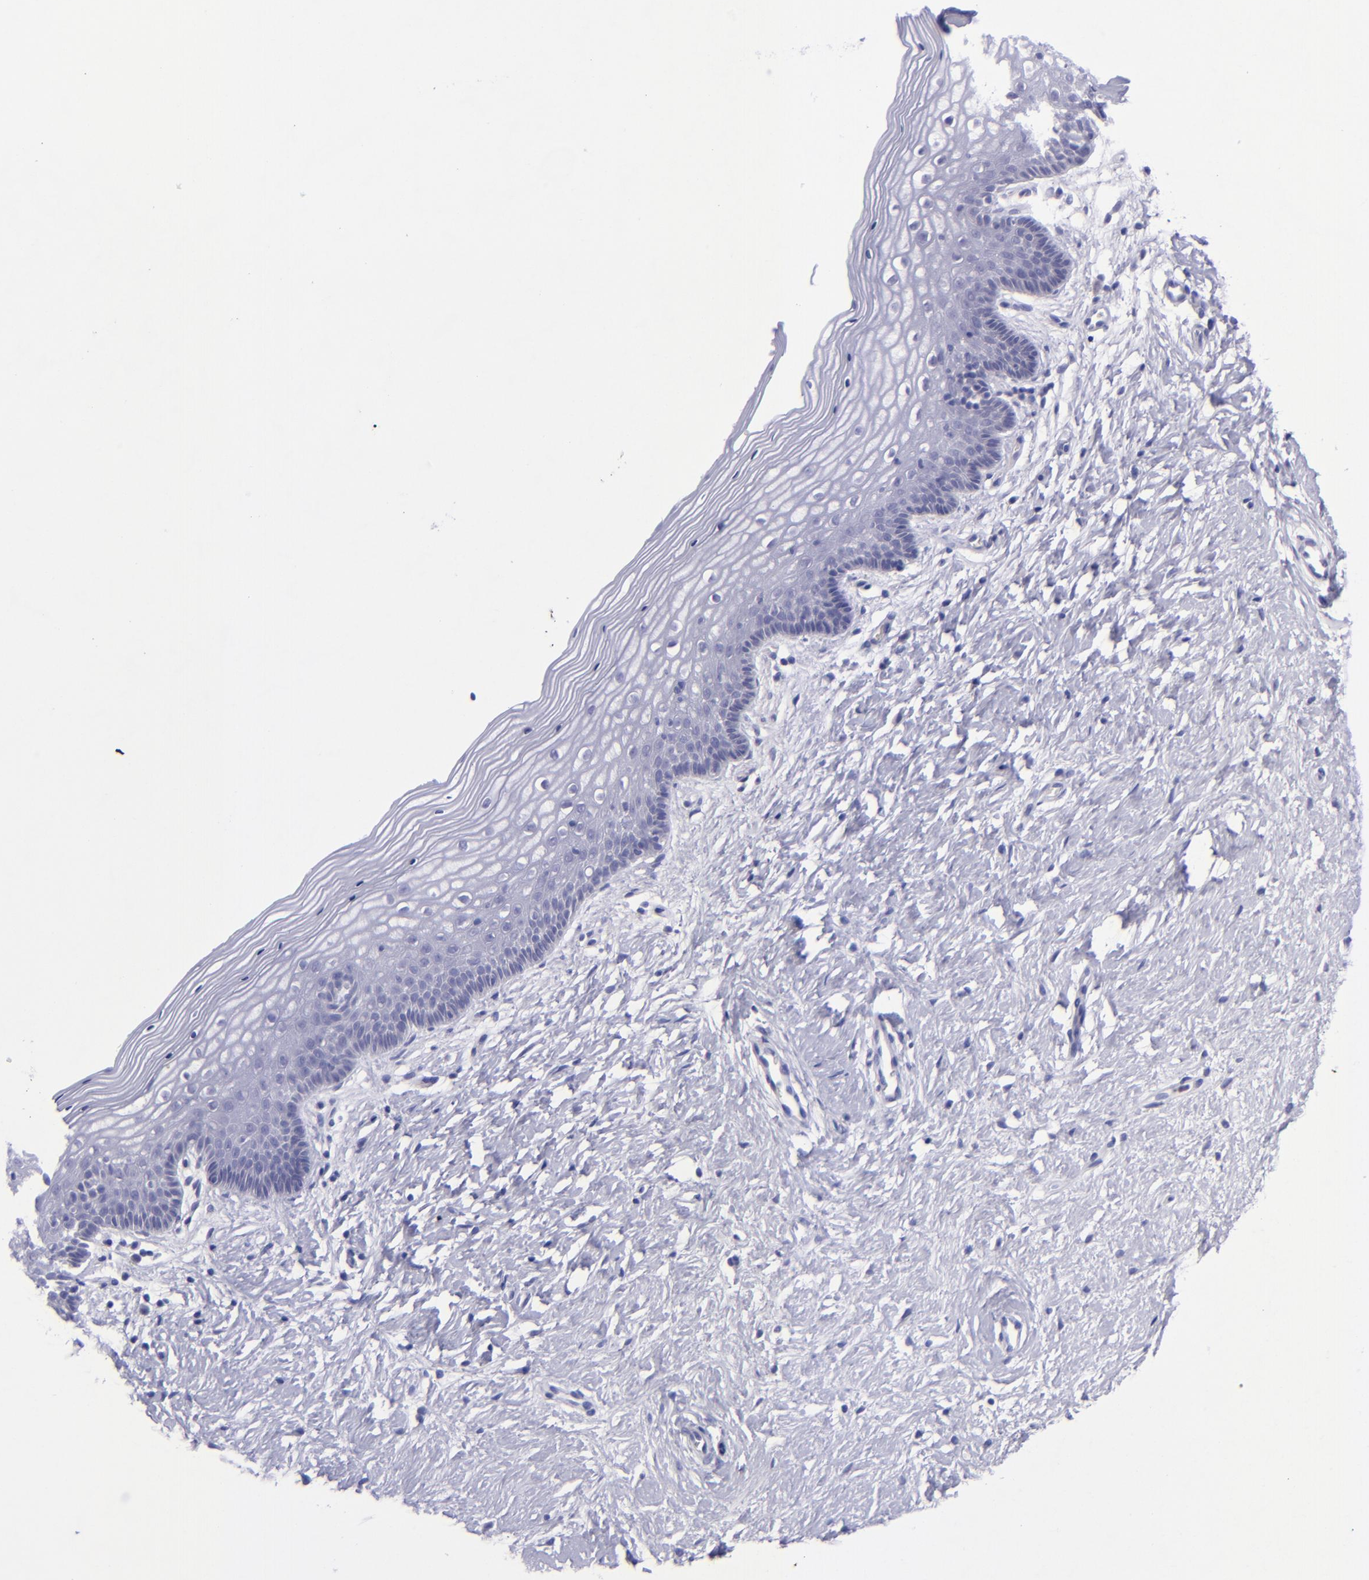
{"staining": {"intensity": "negative", "quantity": "none", "location": "none"}, "tissue": "vagina", "cell_type": "Squamous epithelial cells", "image_type": "normal", "snomed": [{"axis": "morphology", "description": "Normal tissue, NOS"}, {"axis": "topography", "description": "Vagina"}], "caption": "Vagina stained for a protein using immunohistochemistry displays no staining squamous epithelial cells.", "gene": "POU2F2", "patient": {"sex": "female", "age": 46}}